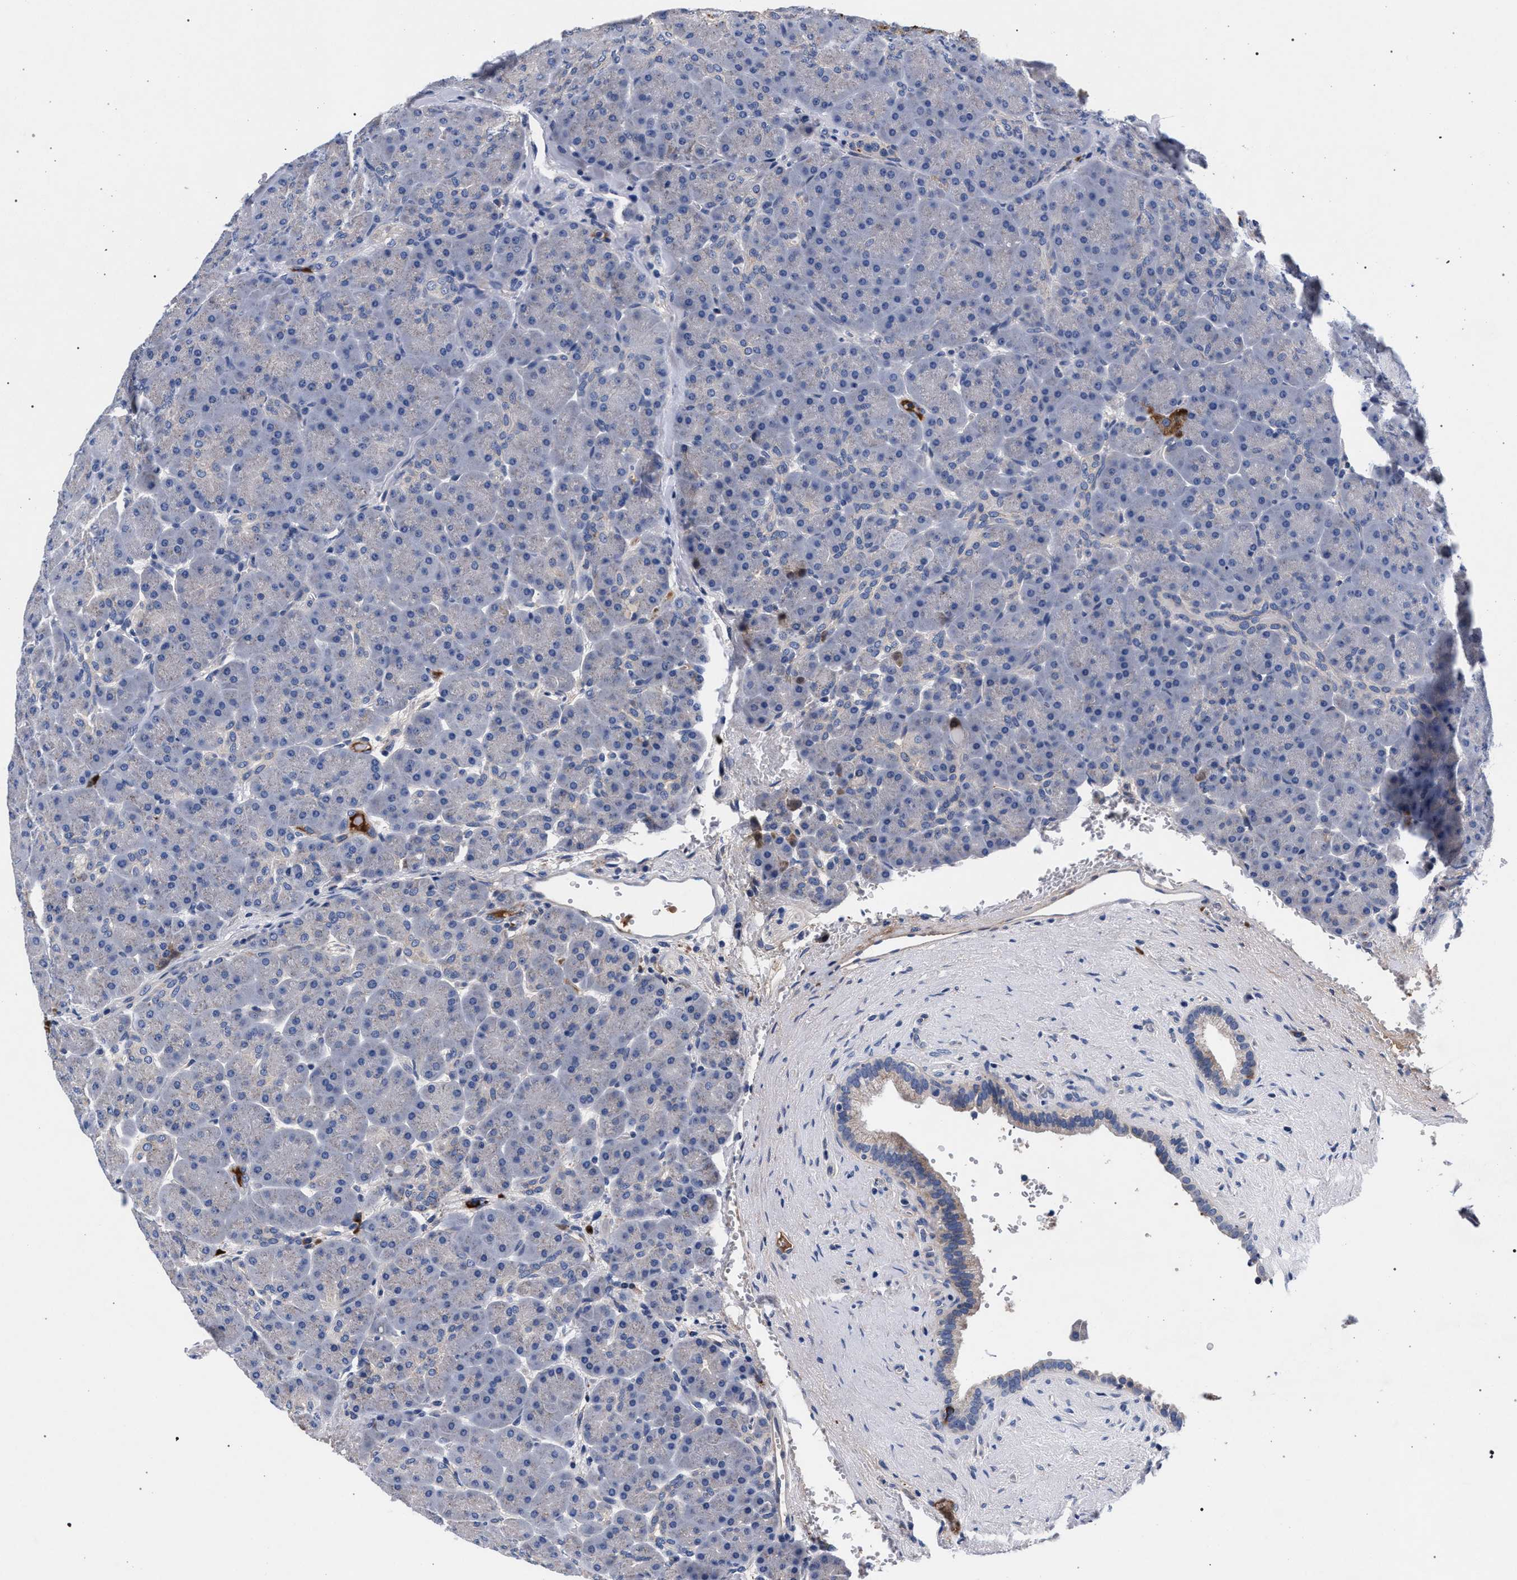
{"staining": {"intensity": "negative", "quantity": "none", "location": "none"}, "tissue": "pancreas", "cell_type": "Exocrine glandular cells", "image_type": "normal", "snomed": [{"axis": "morphology", "description": "Normal tissue, NOS"}, {"axis": "topography", "description": "Pancreas"}], "caption": "There is no significant staining in exocrine glandular cells of pancreas. (Brightfield microscopy of DAB immunohistochemistry at high magnification).", "gene": "ACOX1", "patient": {"sex": "male", "age": 66}}